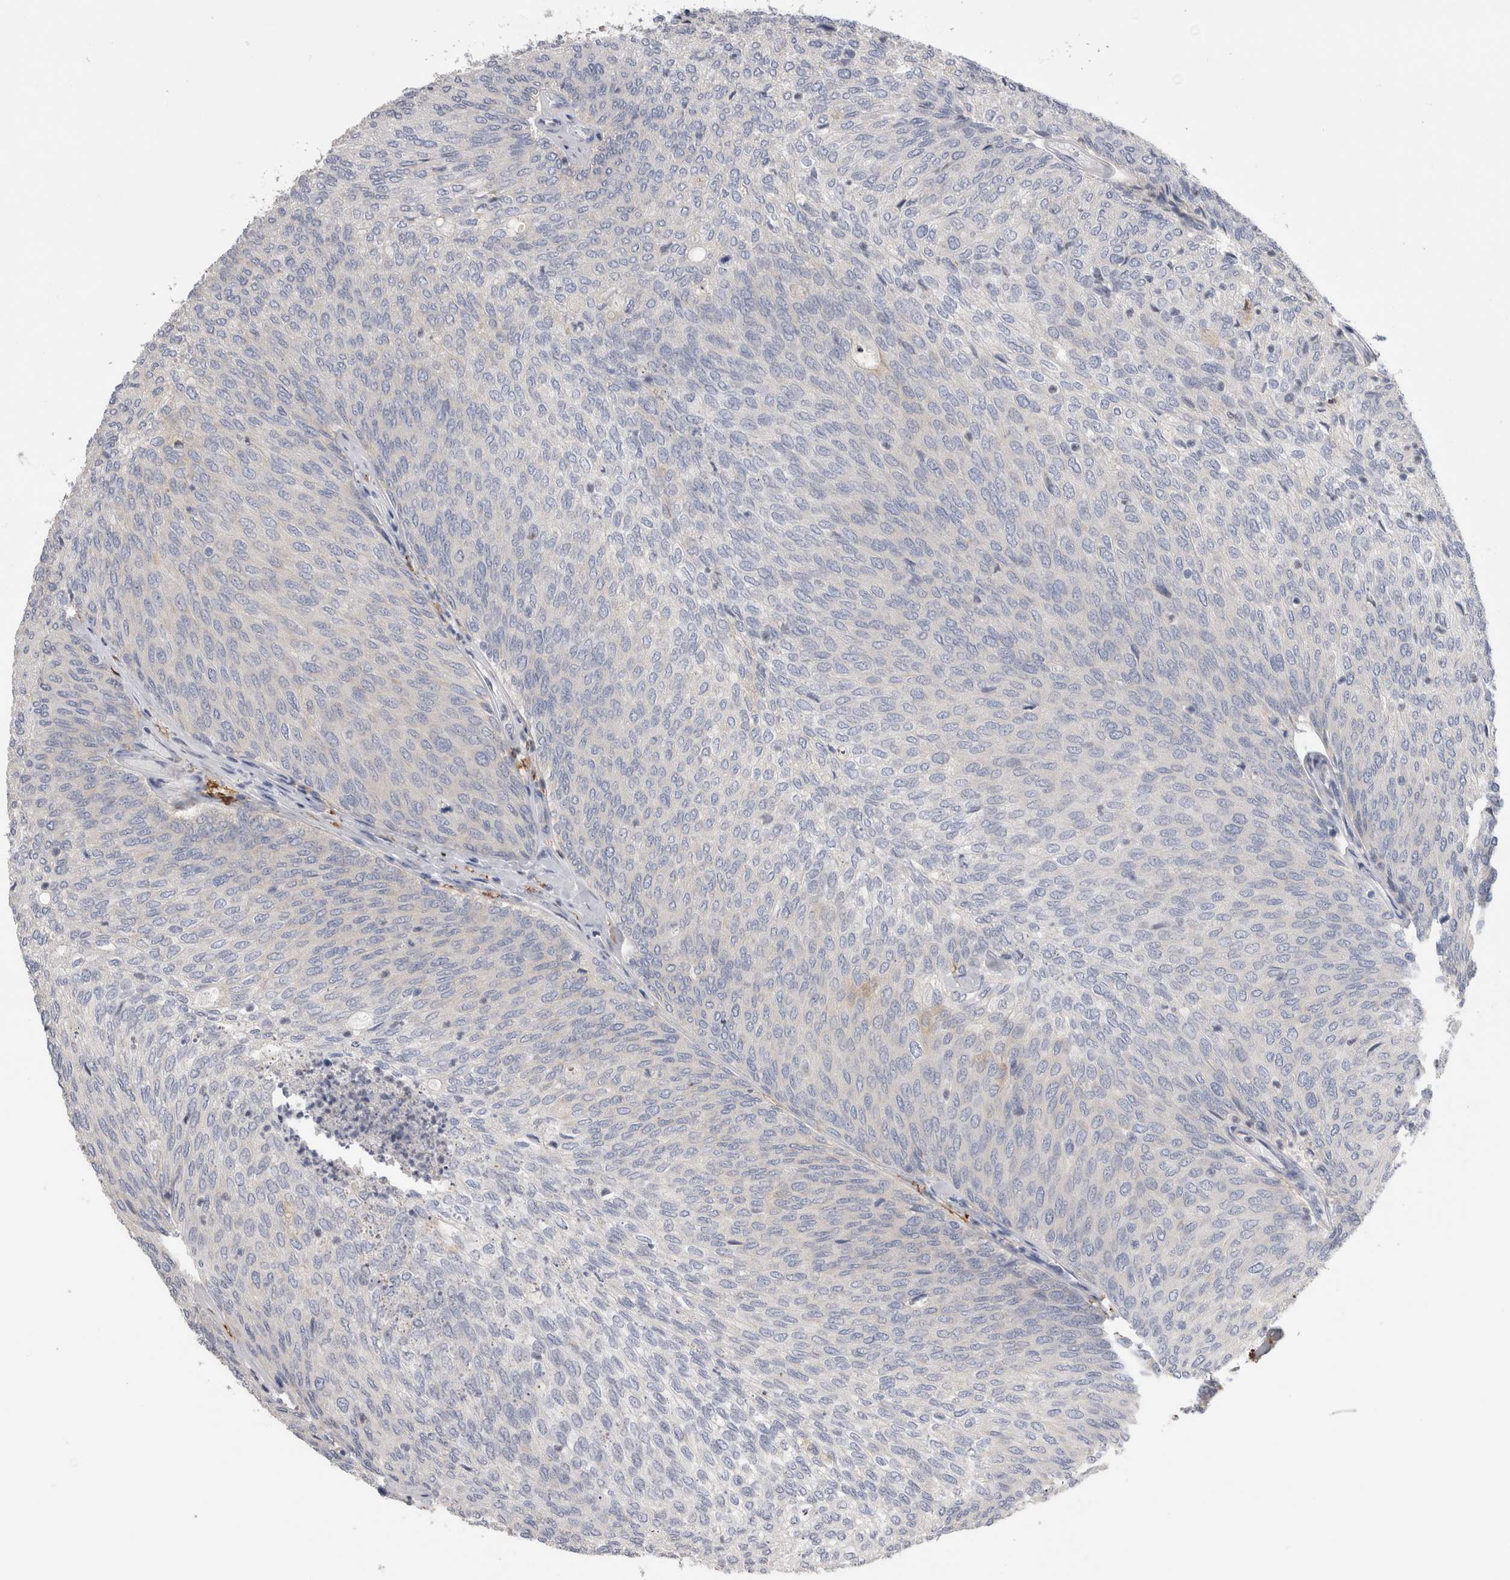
{"staining": {"intensity": "negative", "quantity": "none", "location": "none"}, "tissue": "urothelial cancer", "cell_type": "Tumor cells", "image_type": "cancer", "snomed": [{"axis": "morphology", "description": "Urothelial carcinoma, Low grade"}, {"axis": "topography", "description": "Urinary bladder"}], "caption": "High power microscopy photomicrograph of an immunohistochemistry image of low-grade urothelial carcinoma, revealing no significant expression in tumor cells.", "gene": "SLC20A2", "patient": {"sex": "female", "age": 79}}